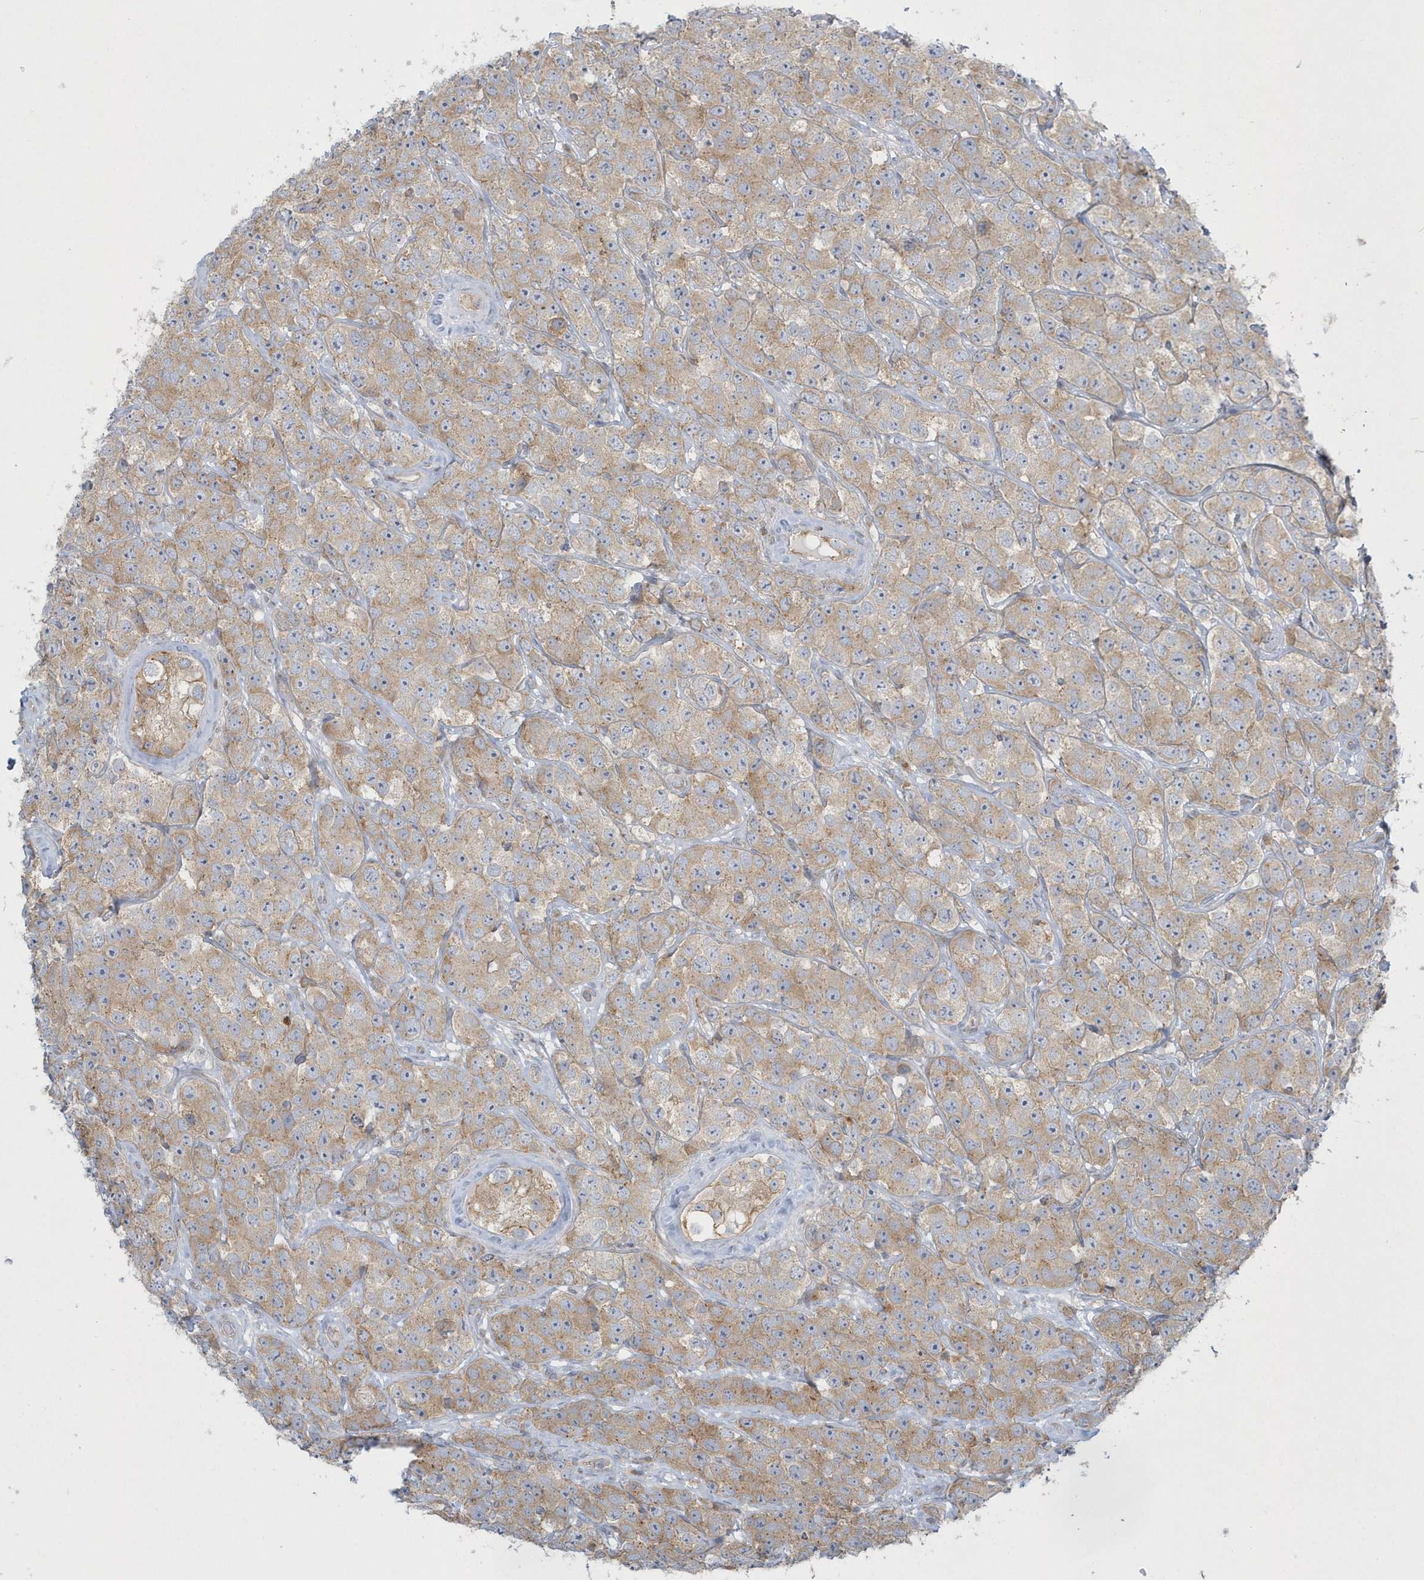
{"staining": {"intensity": "moderate", "quantity": ">75%", "location": "cytoplasmic/membranous"}, "tissue": "testis cancer", "cell_type": "Tumor cells", "image_type": "cancer", "snomed": [{"axis": "morphology", "description": "Seminoma, NOS"}, {"axis": "topography", "description": "Testis"}], "caption": "A brown stain highlights moderate cytoplasmic/membranous positivity of a protein in testis seminoma tumor cells.", "gene": "DNAJC18", "patient": {"sex": "male", "age": 28}}